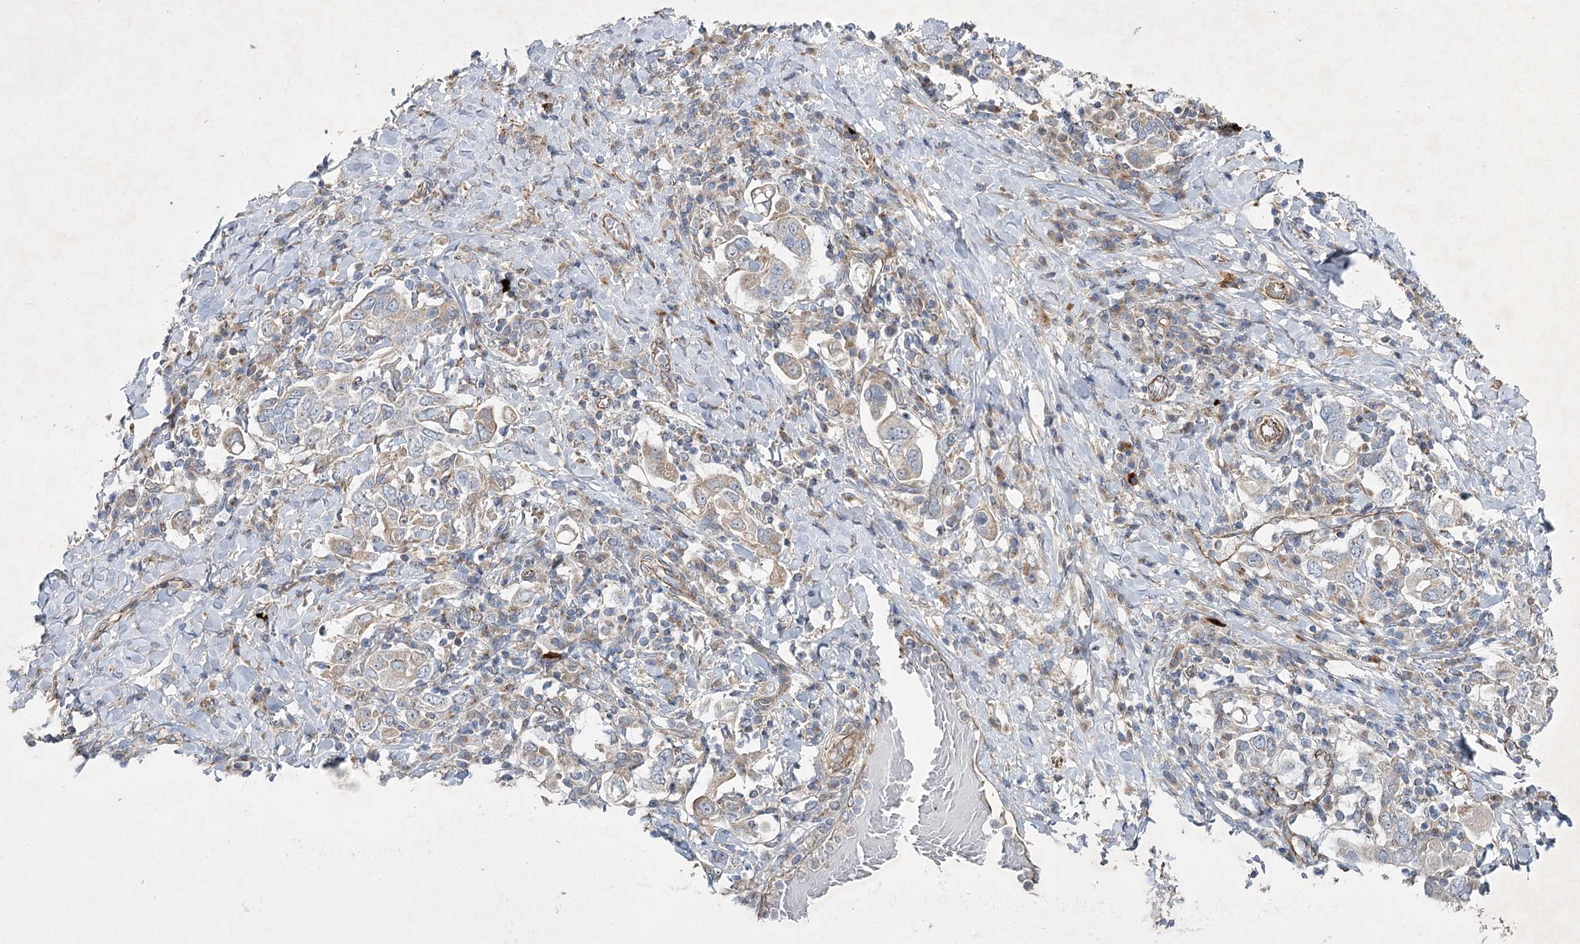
{"staining": {"intensity": "weak", "quantity": "<25%", "location": "cytoplasmic/membranous"}, "tissue": "stomach cancer", "cell_type": "Tumor cells", "image_type": "cancer", "snomed": [{"axis": "morphology", "description": "Adenocarcinoma, NOS"}, {"axis": "topography", "description": "Stomach, upper"}], "caption": "Image shows no protein expression in tumor cells of stomach cancer (adenocarcinoma) tissue.", "gene": "KIAA0825", "patient": {"sex": "male", "age": 62}}